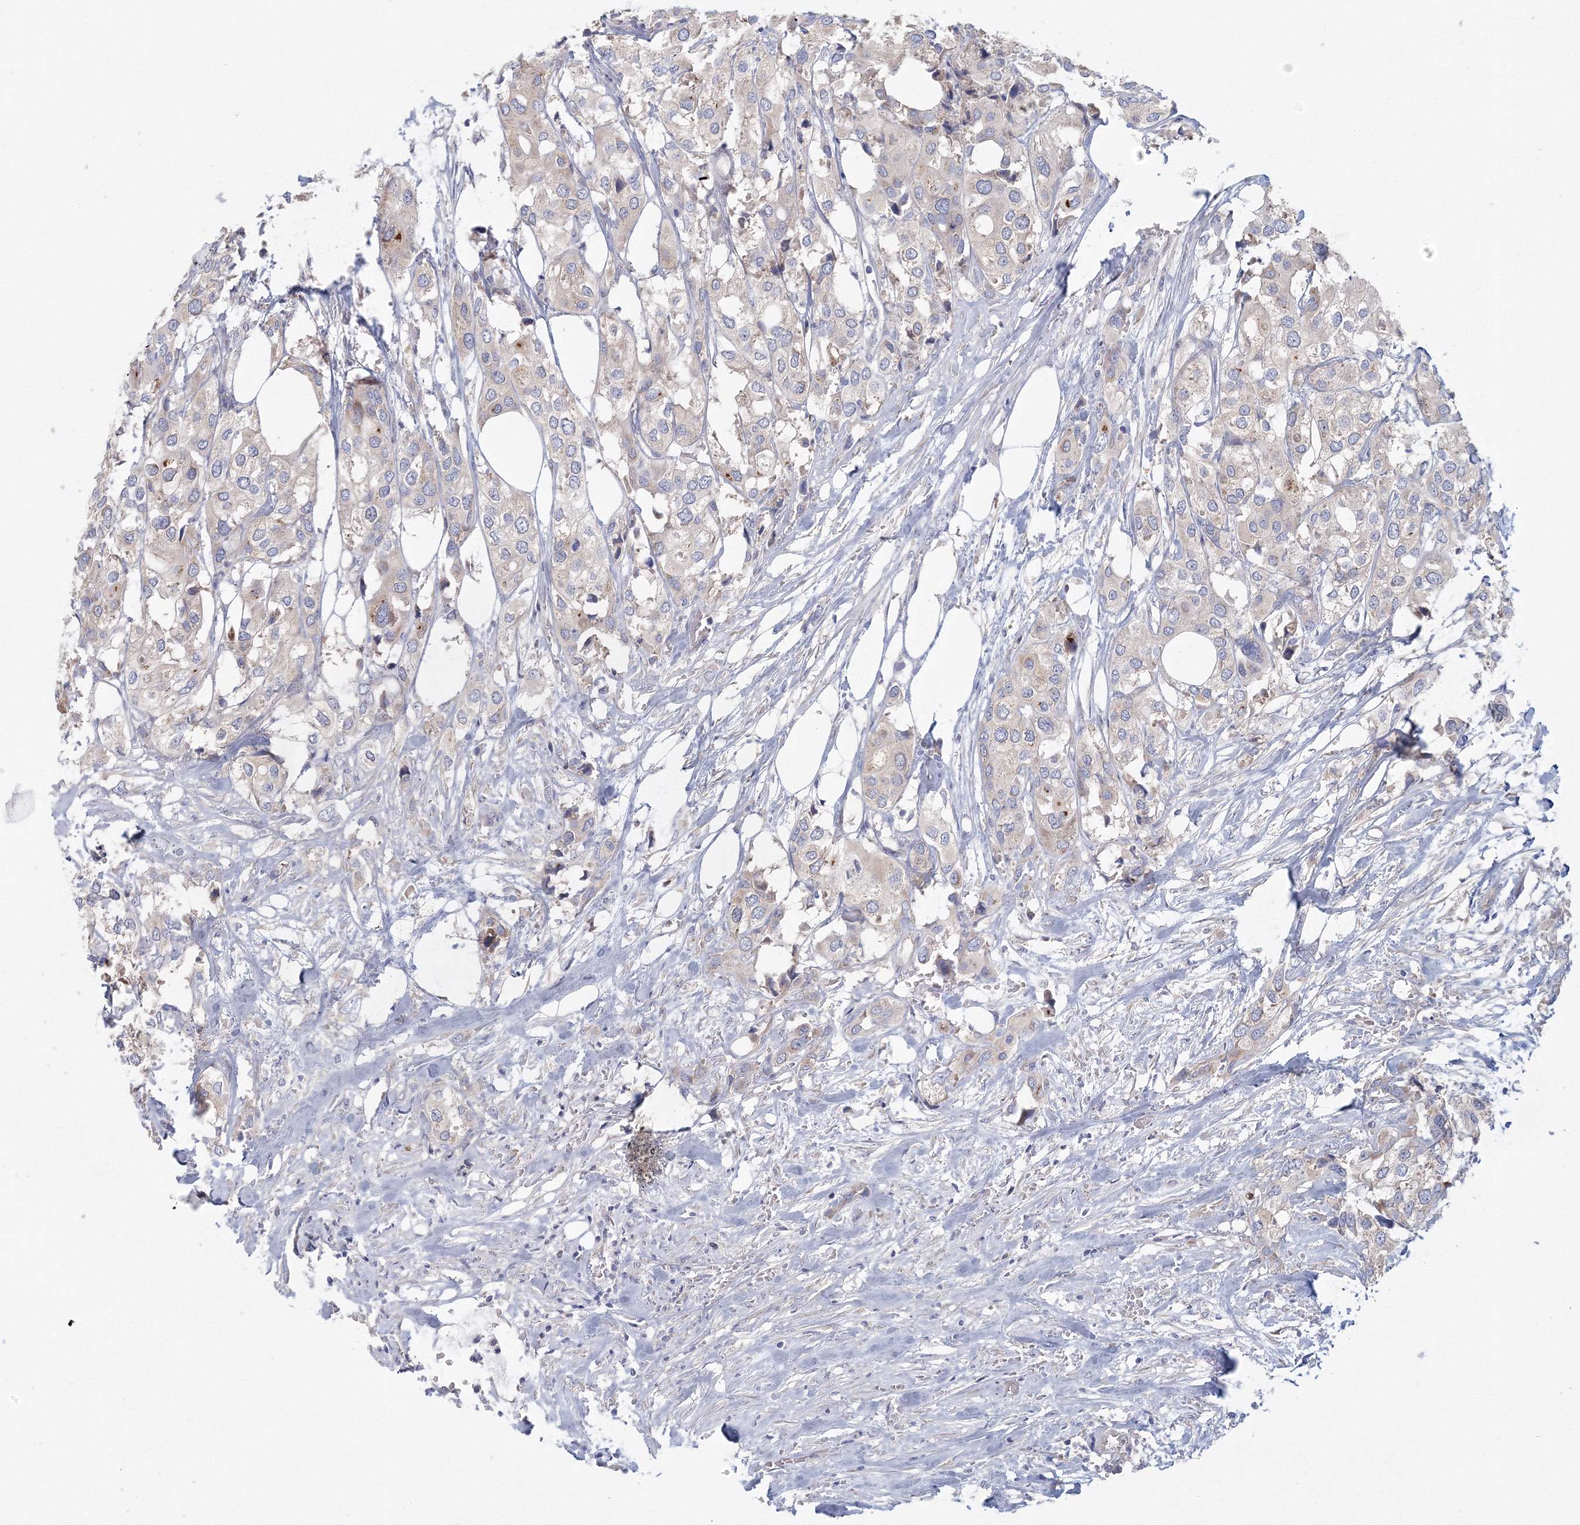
{"staining": {"intensity": "negative", "quantity": "none", "location": "none"}, "tissue": "urothelial cancer", "cell_type": "Tumor cells", "image_type": "cancer", "snomed": [{"axis": "morphology", "description": "Urothelial carcinoma, High grade"}, {"axis": "topography", "description": "Urinary bladder"}], "caption": "Urothelial cancer stained for a protein using IHC shows no positivity tumor cells.", "gene": "TACC2", "patient": {"sex": "male", "age": 64}}